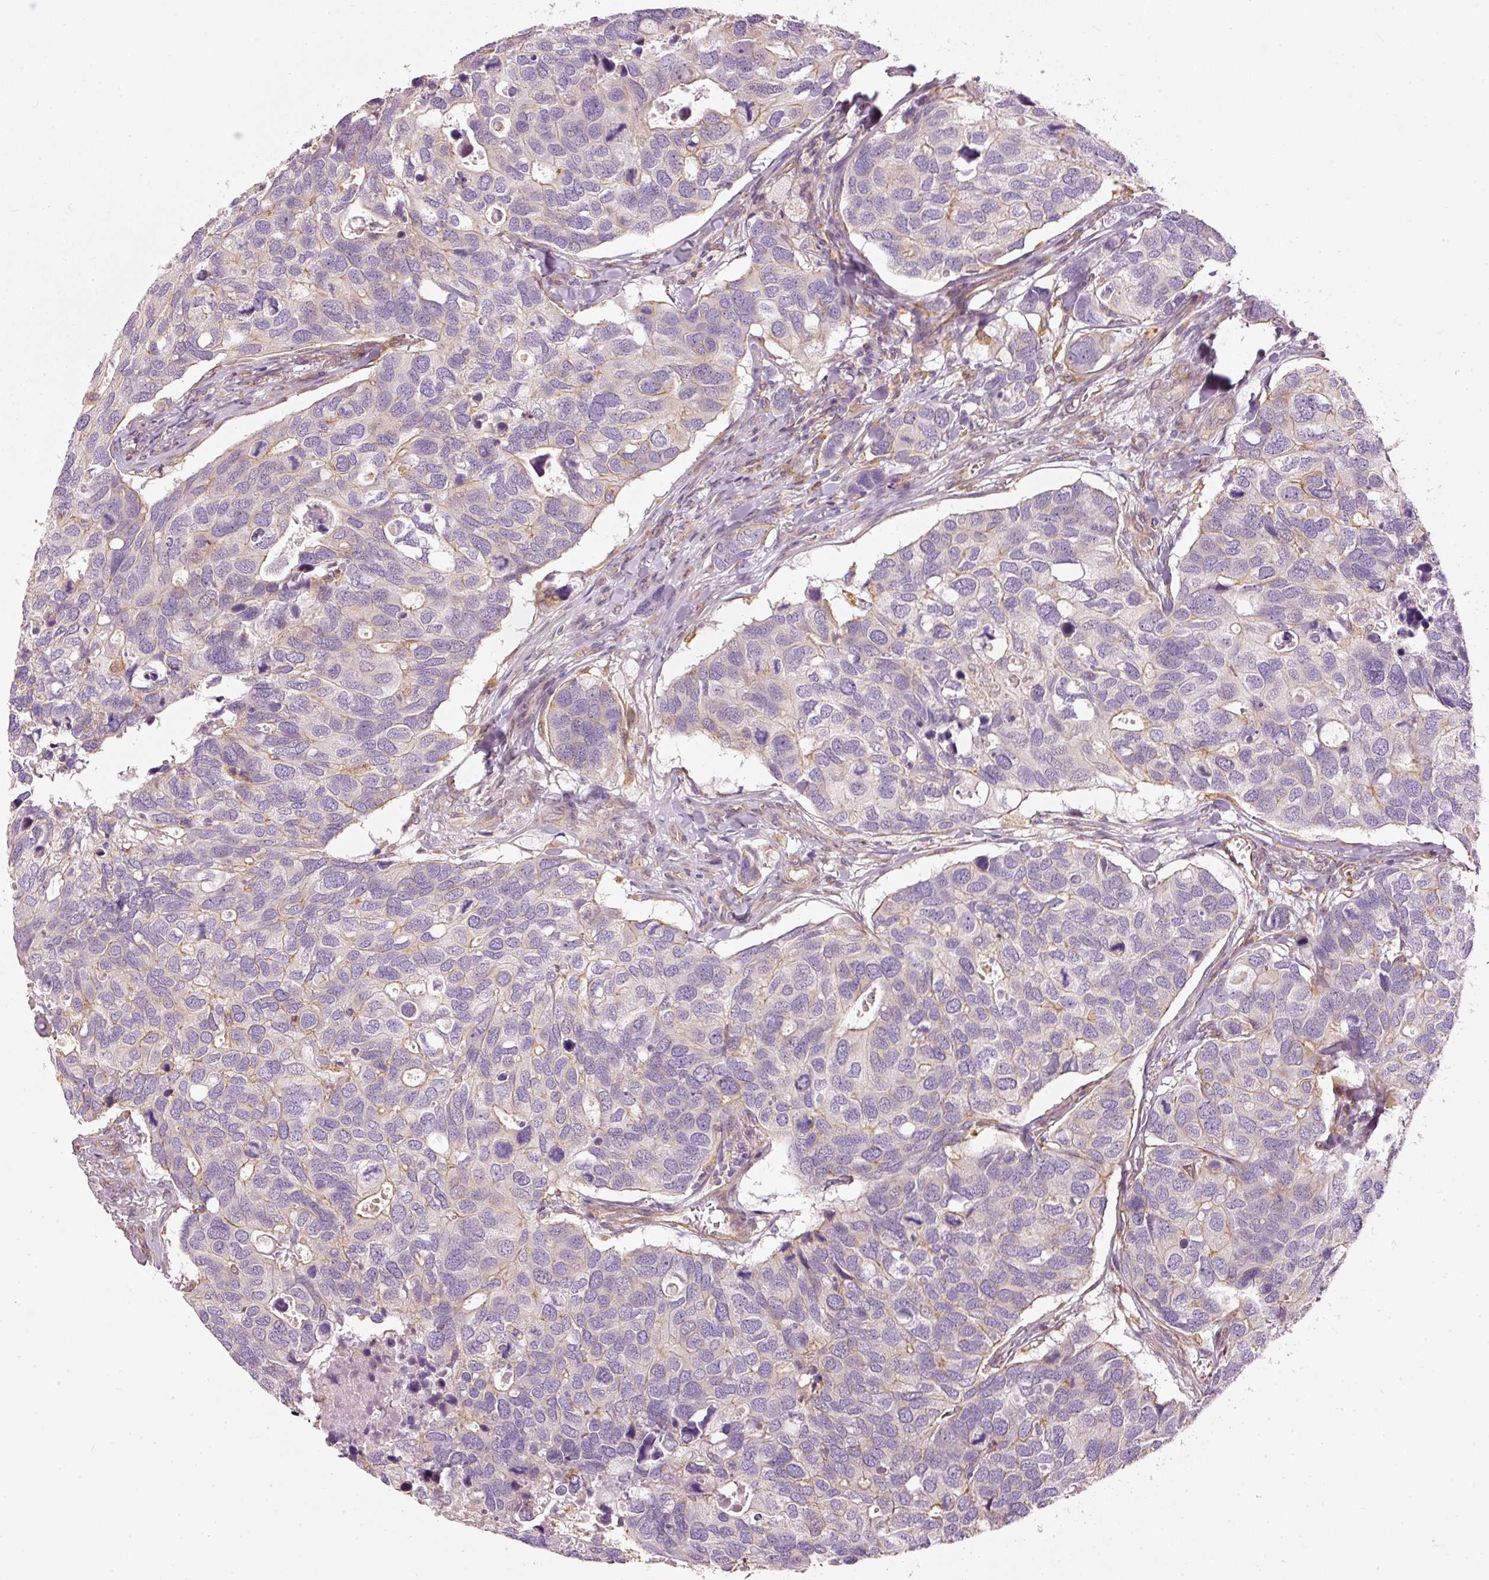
{"staining": {"intensity": "weak", "quantity": "<25%", "location": "cytoplasmic/membranous"}, "tissue": "breast cancer", "cell_type": "Tumor cells", "image_type": "cancer", "snomed": [{"axis": "morphology", "description": "Duct carcinoma"}, {"axis": "topography", "description": "Breast"}], "caption": "There is no significant expression in tumor cells of invasive ductal carcinoma (breast). (DAB (3,3'-diaminobenzidine) immunohistochemistry (IHC) with hematoxylin counter stain).", "gene": "OSR2", "patient": {"sex": "female", "age": 83}}